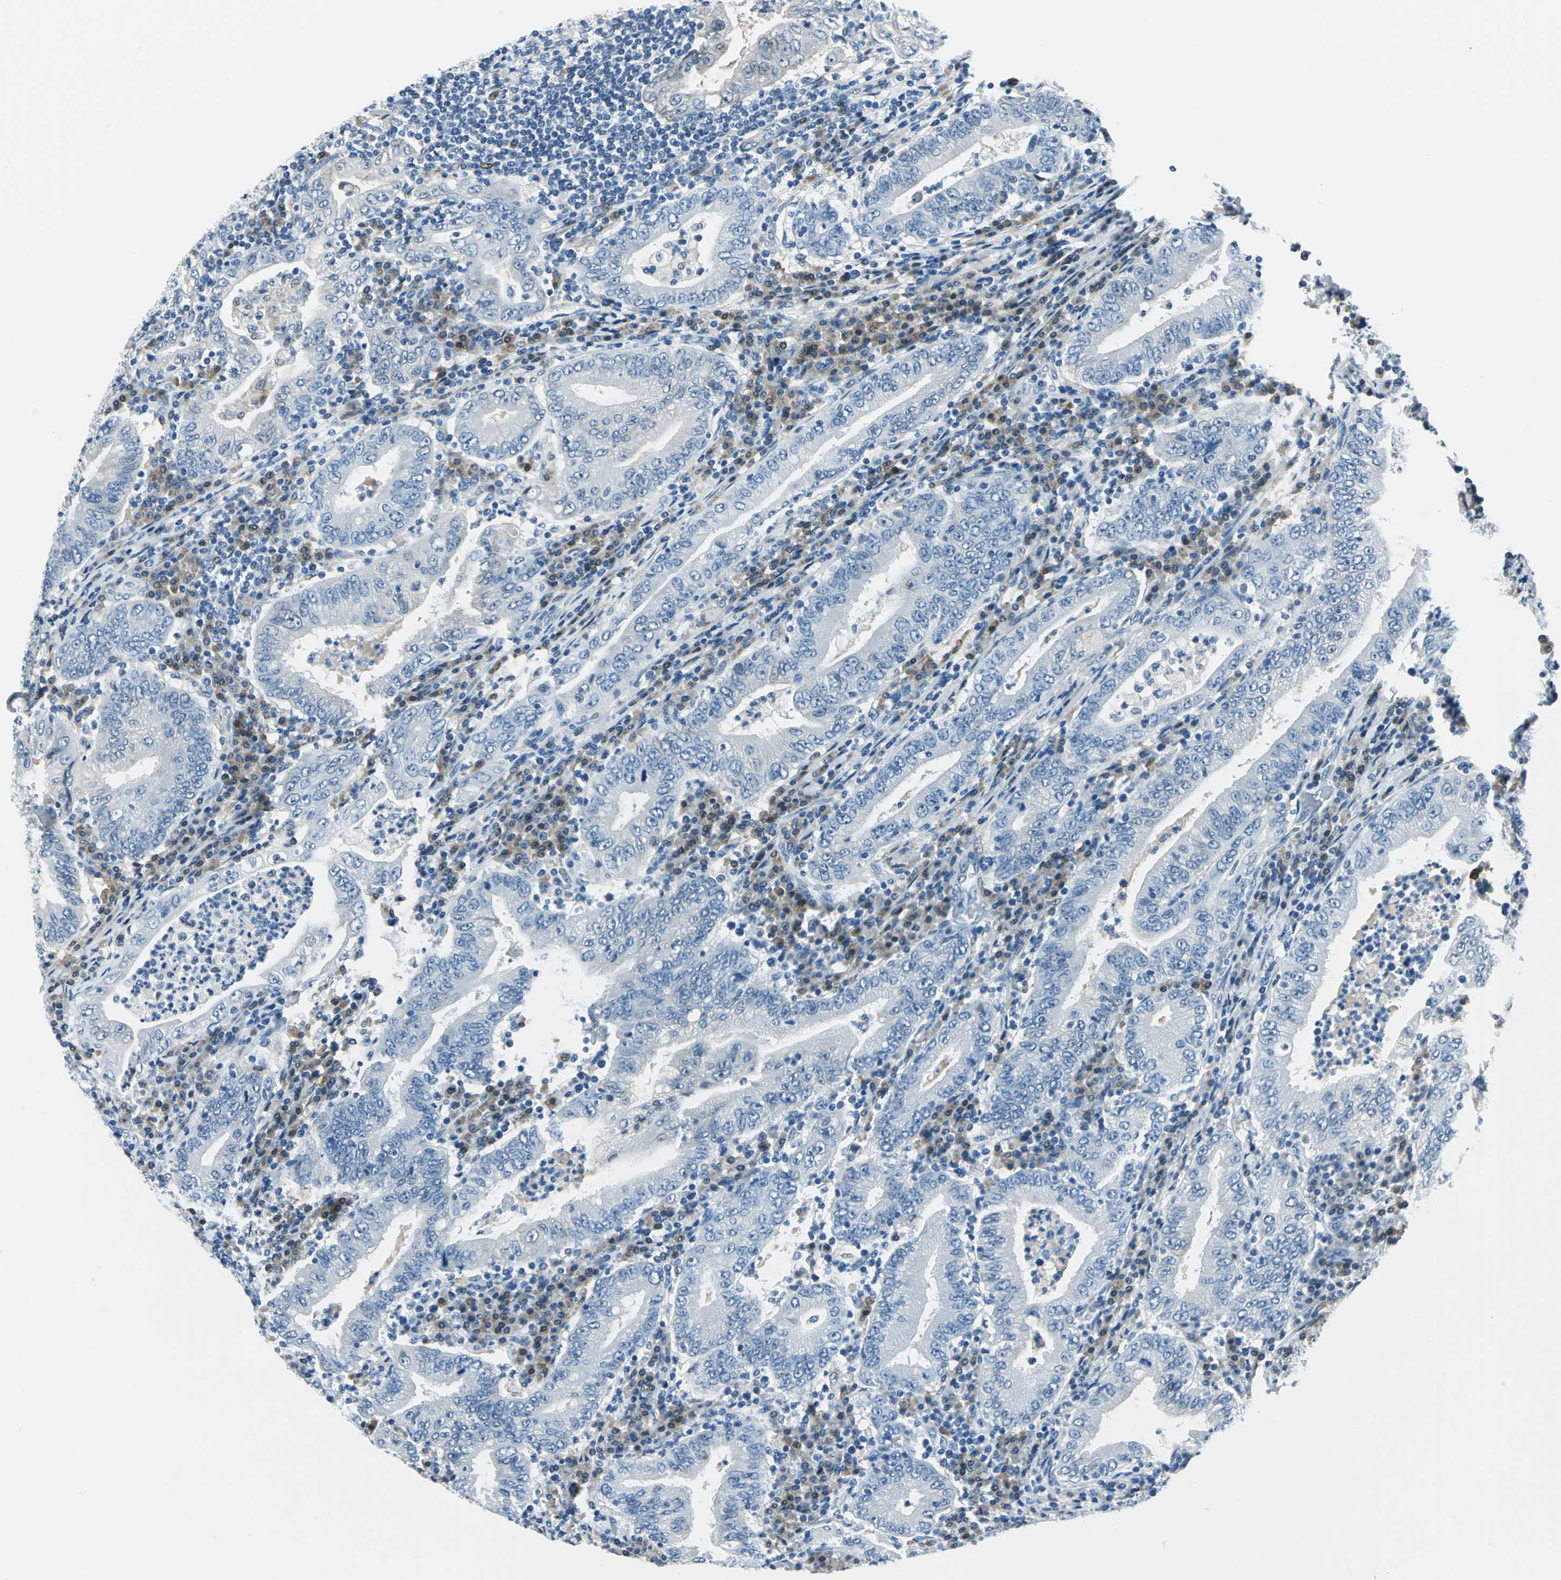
{"staining": {"intensity": "negative", "quantity": "none", "location": "none"}, "tissue": "stomach cancer", "cell_type": "Tumor cells", "image_type": "cancer", "snomed": [{"axis": "morphology", "description": "Normal tissue, NOS"}, {"axis": "morphology", "description": "Adenocarcinoma, NOS"}, {"axis": "topography", "description": "Esophagus"}, {"axis": "topography", "description": "Stomach, upper"}, {"axis": "topography", "description": "Peripheral nerve tissue"}], "caption": "The histopathology image reveals no significant positivity in tumor cells of stomach adenocarcinoma. Nuclei are stained in blue.", "gene": "AKR1A1", "patient": {"sex": "male", "age": 62}}